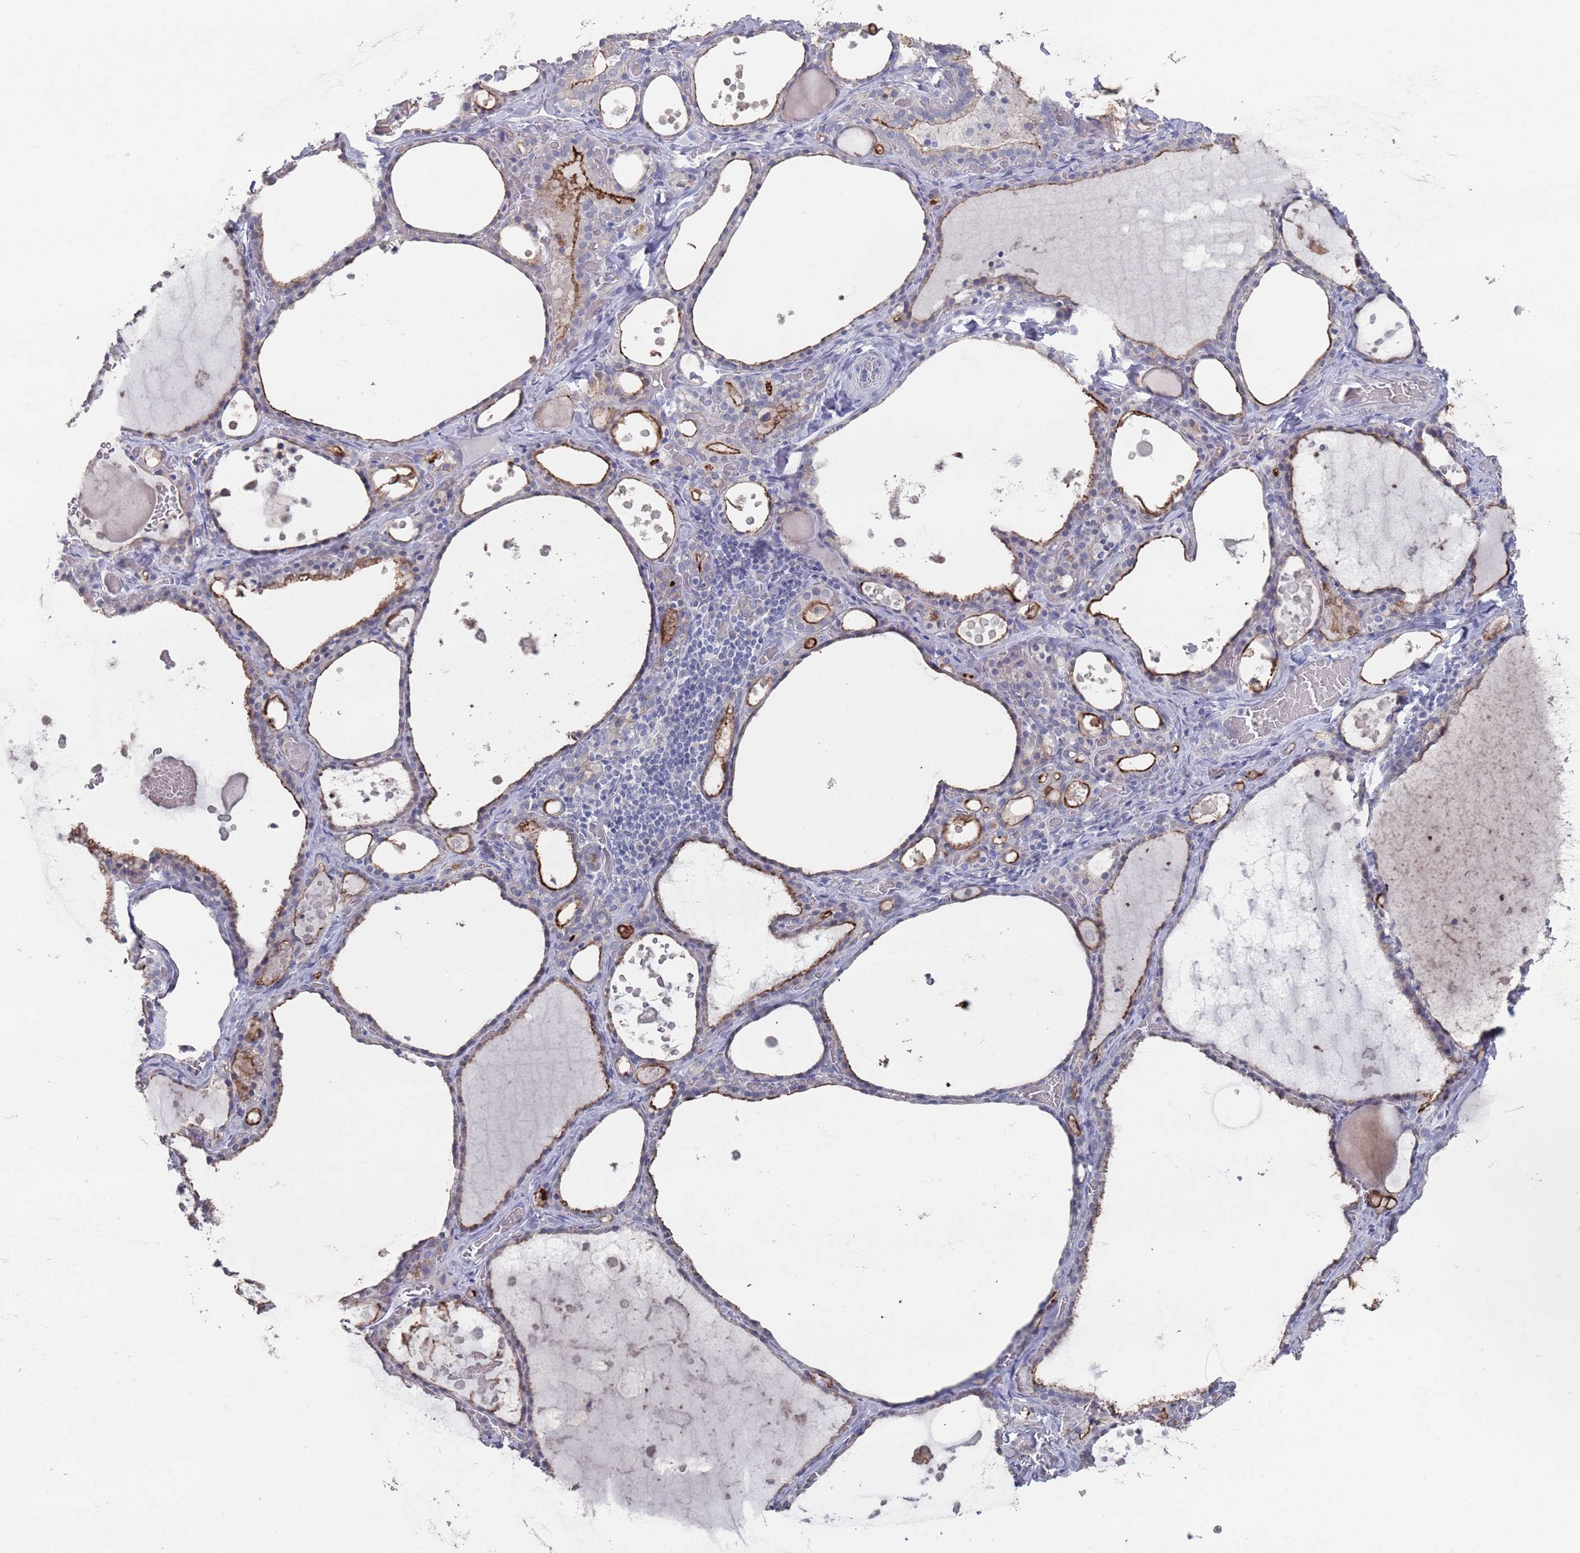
{"staining": {"intensity": "moderate", "quantity": "25%-75%", "location": "cytoplasmic/membranous"}, "tissue": "thyroid gland", "cell_type": "Glandular cells", "image_type": "normal", "snomed": [{"axis": "morphology", "description": "Normal tissue, NOS"}, {"axis": "topography", "description": "Thyroid gland"}], "caption": "High-power microscopy captured an IHC image of benign thyroid gland, revealing moderate cytoplasmic/membranous staining in approximately 25%-75% of glandular cells. (IHC, brightfield microscopy, high magnification).", "gene": "PROM2", "patient": {"sex": "male", "age": 56}}